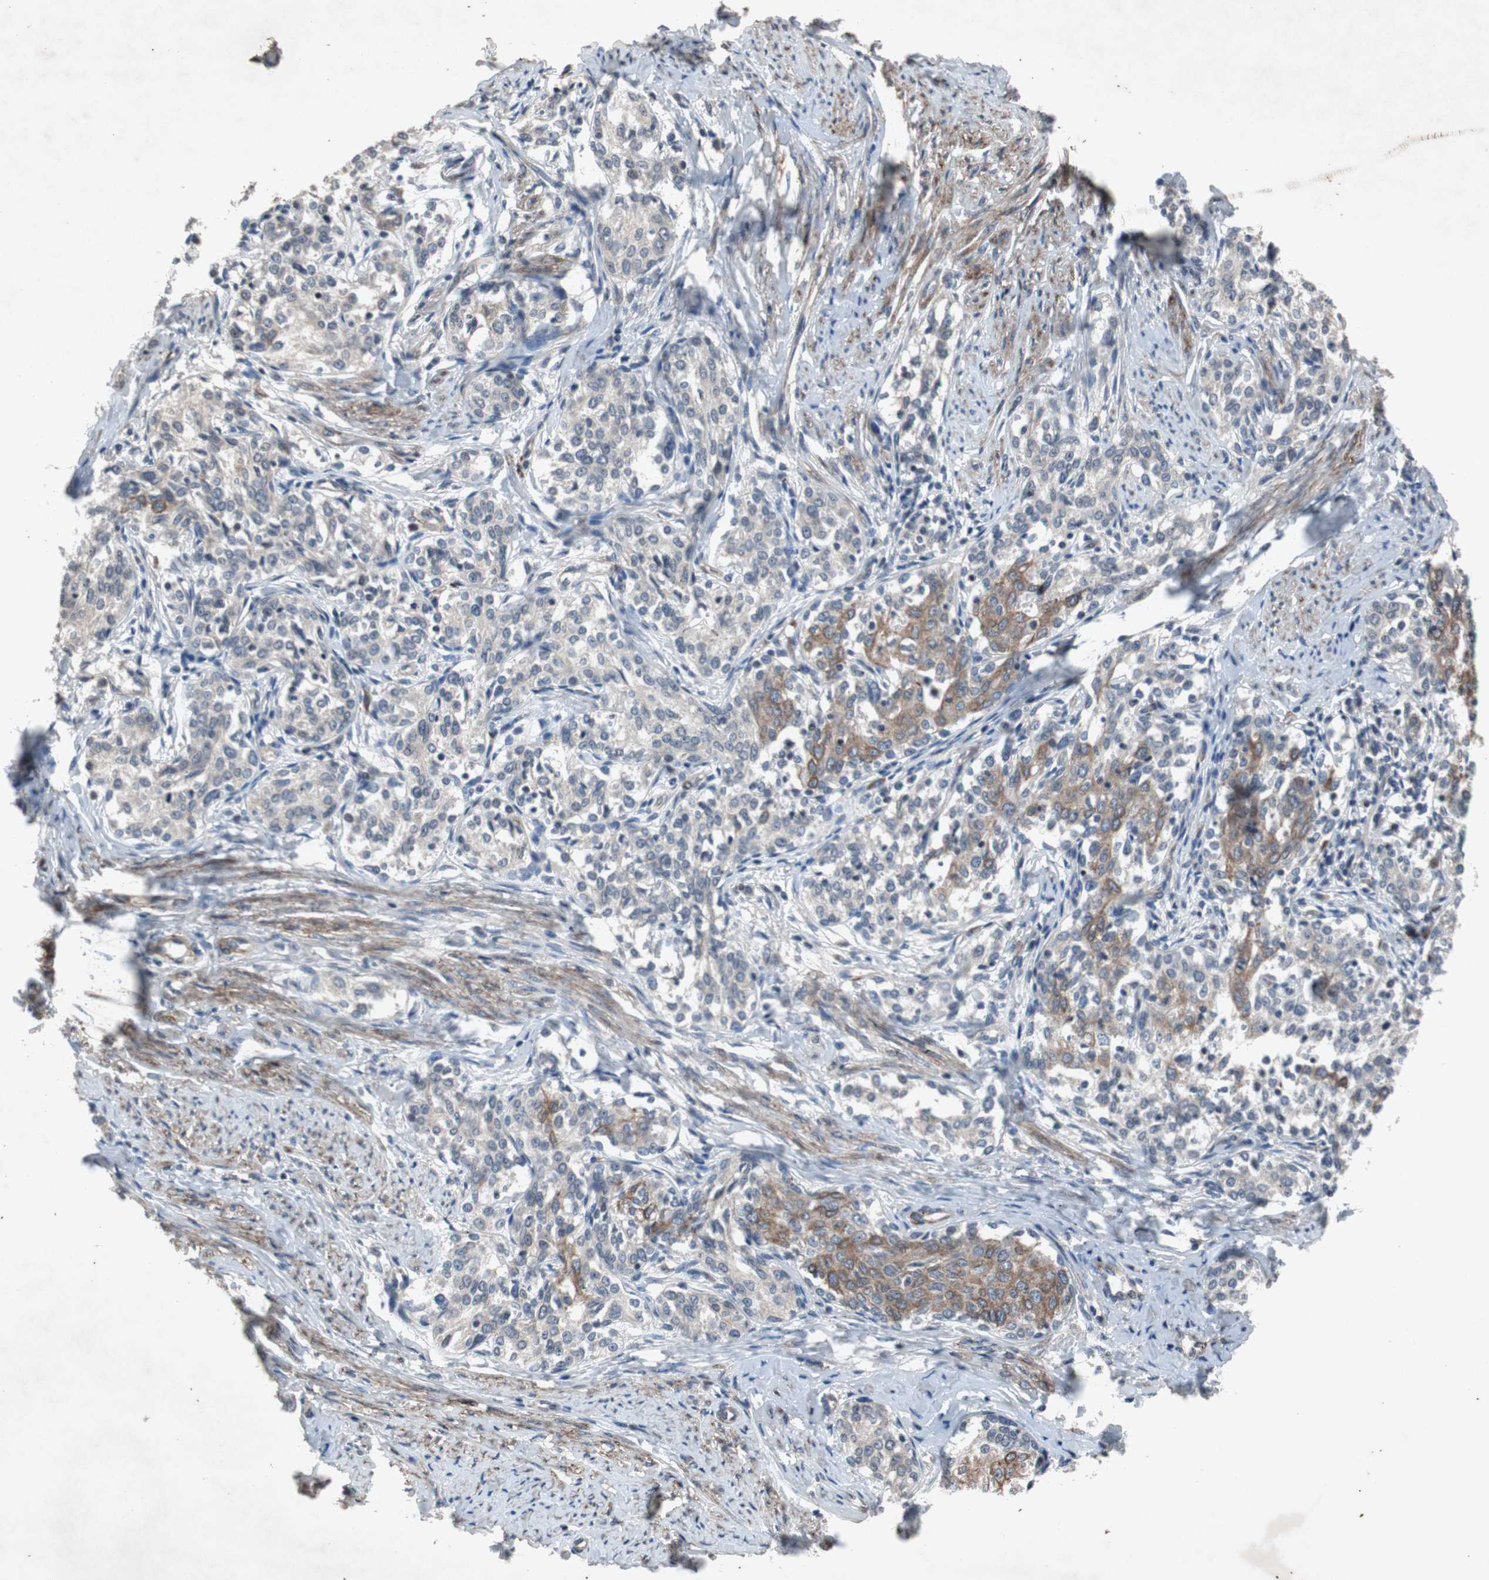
{"staining": {"intensity": "moderate", "quantity": "25%-75%", "location": "cytoplasmic/membranous"}, "tissue": "cervical cancer", "cell_type": "Tumor cells", "image_type": "cancer", "snomed": [{"axis": "morphology", "description": "Squamous cell carcinoma, NOS"}, {"axis": "morphology", "description": "Adenocarcinoma, NOS"}, {"axis": "topography", "description": "Cervix"}], "caption": "Cervical cancer stained with DAB IHC reveals medium levels of moderate cytoplasmic/membranous expression in about 25%-75% of tumor cells.", "gene": "CRADD", "patient": {"sex": "female", "age": 52}}